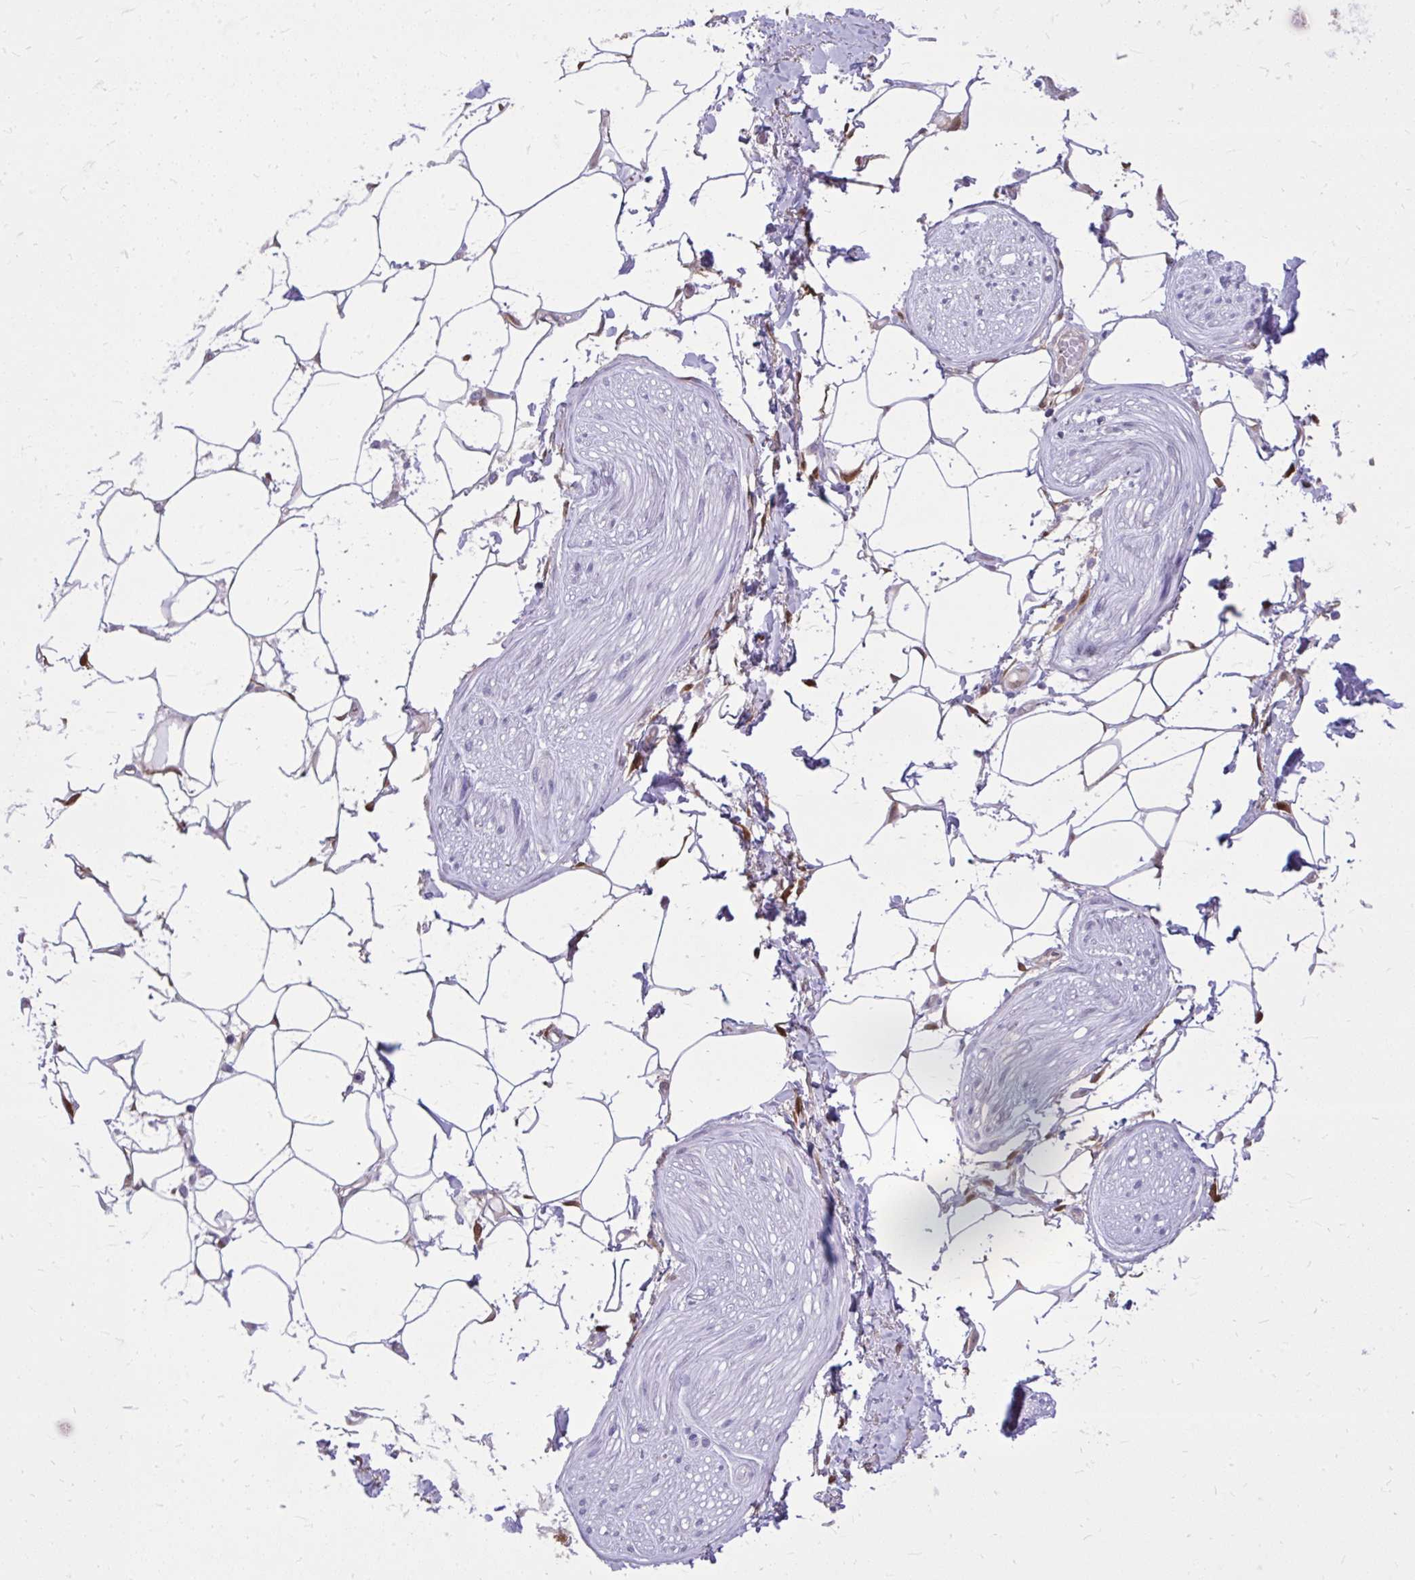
{"staining": {"intensity": "negative", "quantity": "none", "location": "none"}, "tissue": "adipose tissue", "cell_type": "Adipocytes", "image_type": "normal", "snomed": [{"axis": "morphology", "description": "Normal tissue, NOS"}, {"axis": "topography", "description": "Vagina"}, {"axis": "topography", "description": "Peripheral nerve tissue"}], "caption": "IHC of benign human adipose tissue demonstrates no positivity in adipocytes. (IHC, brightfield microscopy, high magnification).", "gene": "NNMT", "patient": {"sex": "female", "age": 71}}